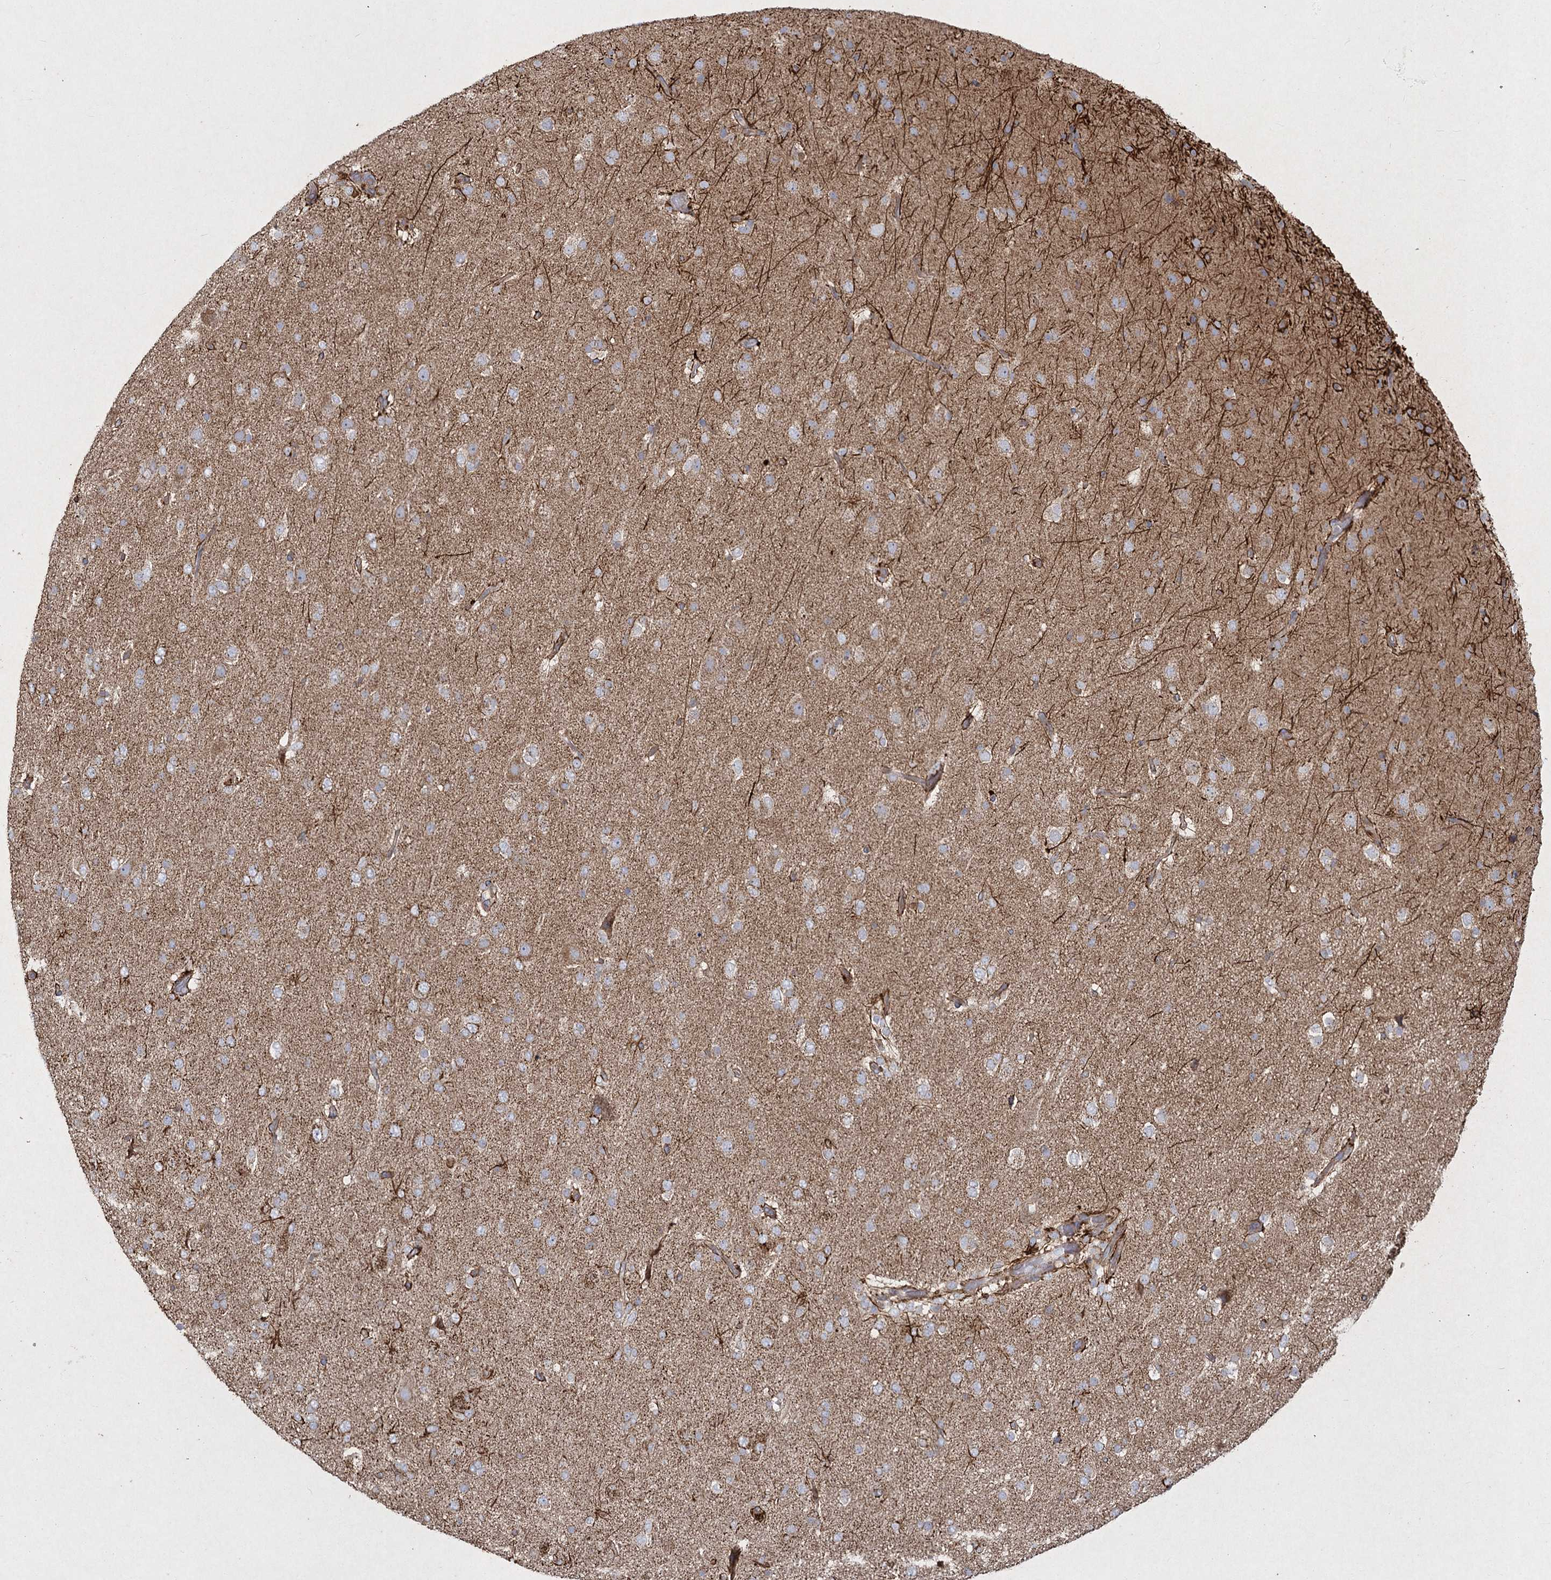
{"staining": {"intensity": "negative", "quantity": "none", "location": "none"}, "tissue": "glioma", "cell_type": "Tumor cells", "image_type": "cancer", "snomed": [{"axis": "morphology", "description": "Glioma, malignant, Low grade"}, {"axis": "topography", "description": "Brain"}], "caption": "High magnification brightfield microscopy of glioma stained with DAB (brown) and counterstained with hematoxylin (blue): tumor cells show no significant expression.", "gene": "SH3TC1", "patient": {"sex": "male", "age": 65}}